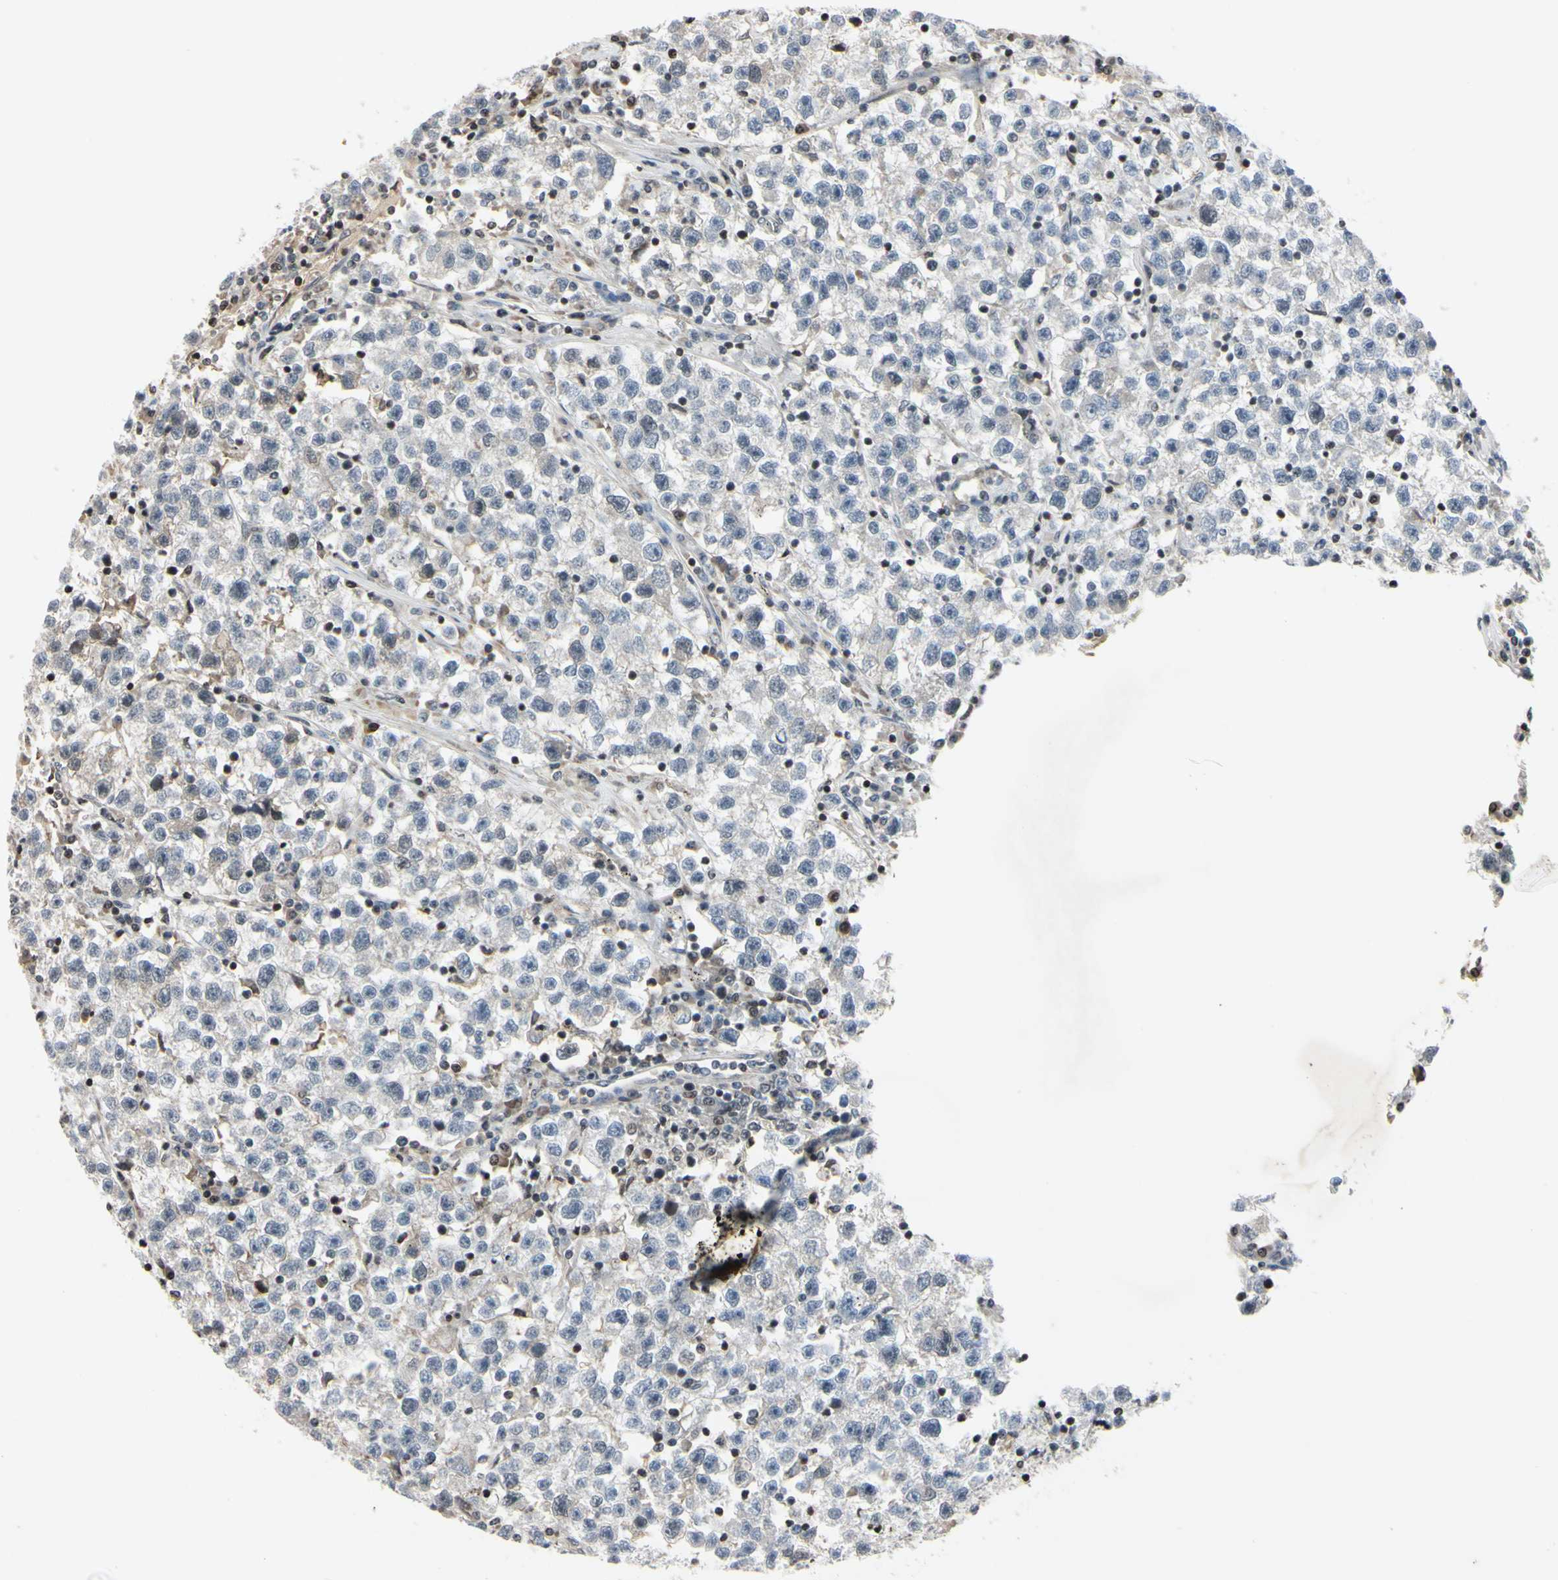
{"staining": {"intensity": "negative", "quantity": "none", "location": "none"}, "tissue": "testis cancer", "cell_type": "Tumor cells", "image_type": "cancer", "snomed": [{"axis": "morphology", "description": "Seminoma, NOS"}, {"axis": "topography", "description": "Testis"}], "caption": "Testis cancer was stained to show a protein in brown. There is no significant positivity in tumor cells.", "gene": "ARG1", "patient": {"sex": "male", "age": 22}}